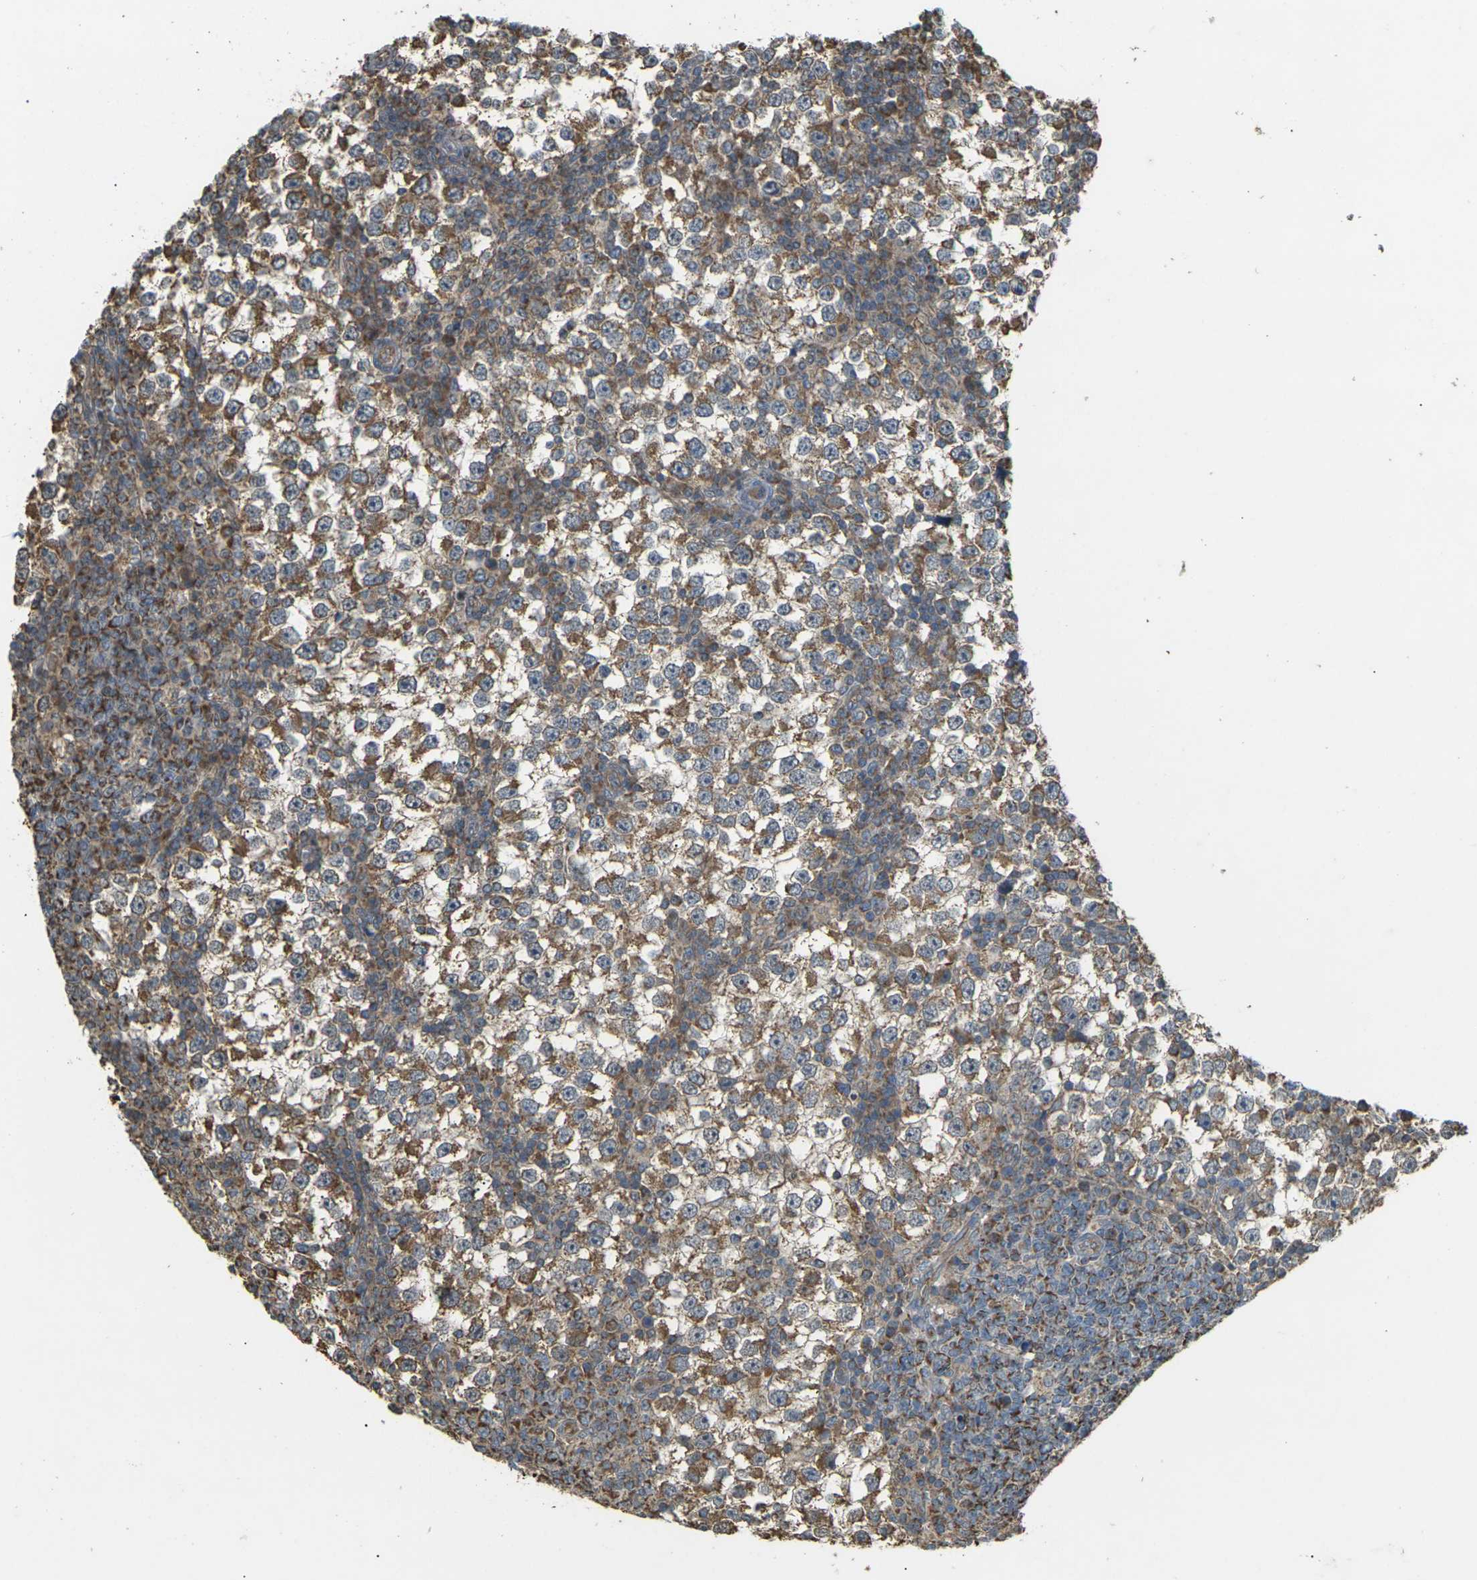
{"staining": {"intensity": "moderate", "quantity": ">75%", "location": "cytoplasmic/membranous"}, "tissue": "testis cancer", "cell_type": "Tumor cells", "image_type": "cancer", "snomed": [{"axis": "morphology", "description": "Seminoma, NOS"}, {"axis": "topography", "description": "Testis"}], "caption": "High-magnification brightfield microscopy of testis cancer stained with DAB (brown) and counterstained with hematoxylin (blue). tumor cells exhibit moderate cytoplasmic/membranous staining is seen in approximately>75% of cells.", "gene": "KSR1", "patient": {"sex": "male", "age": 65}}